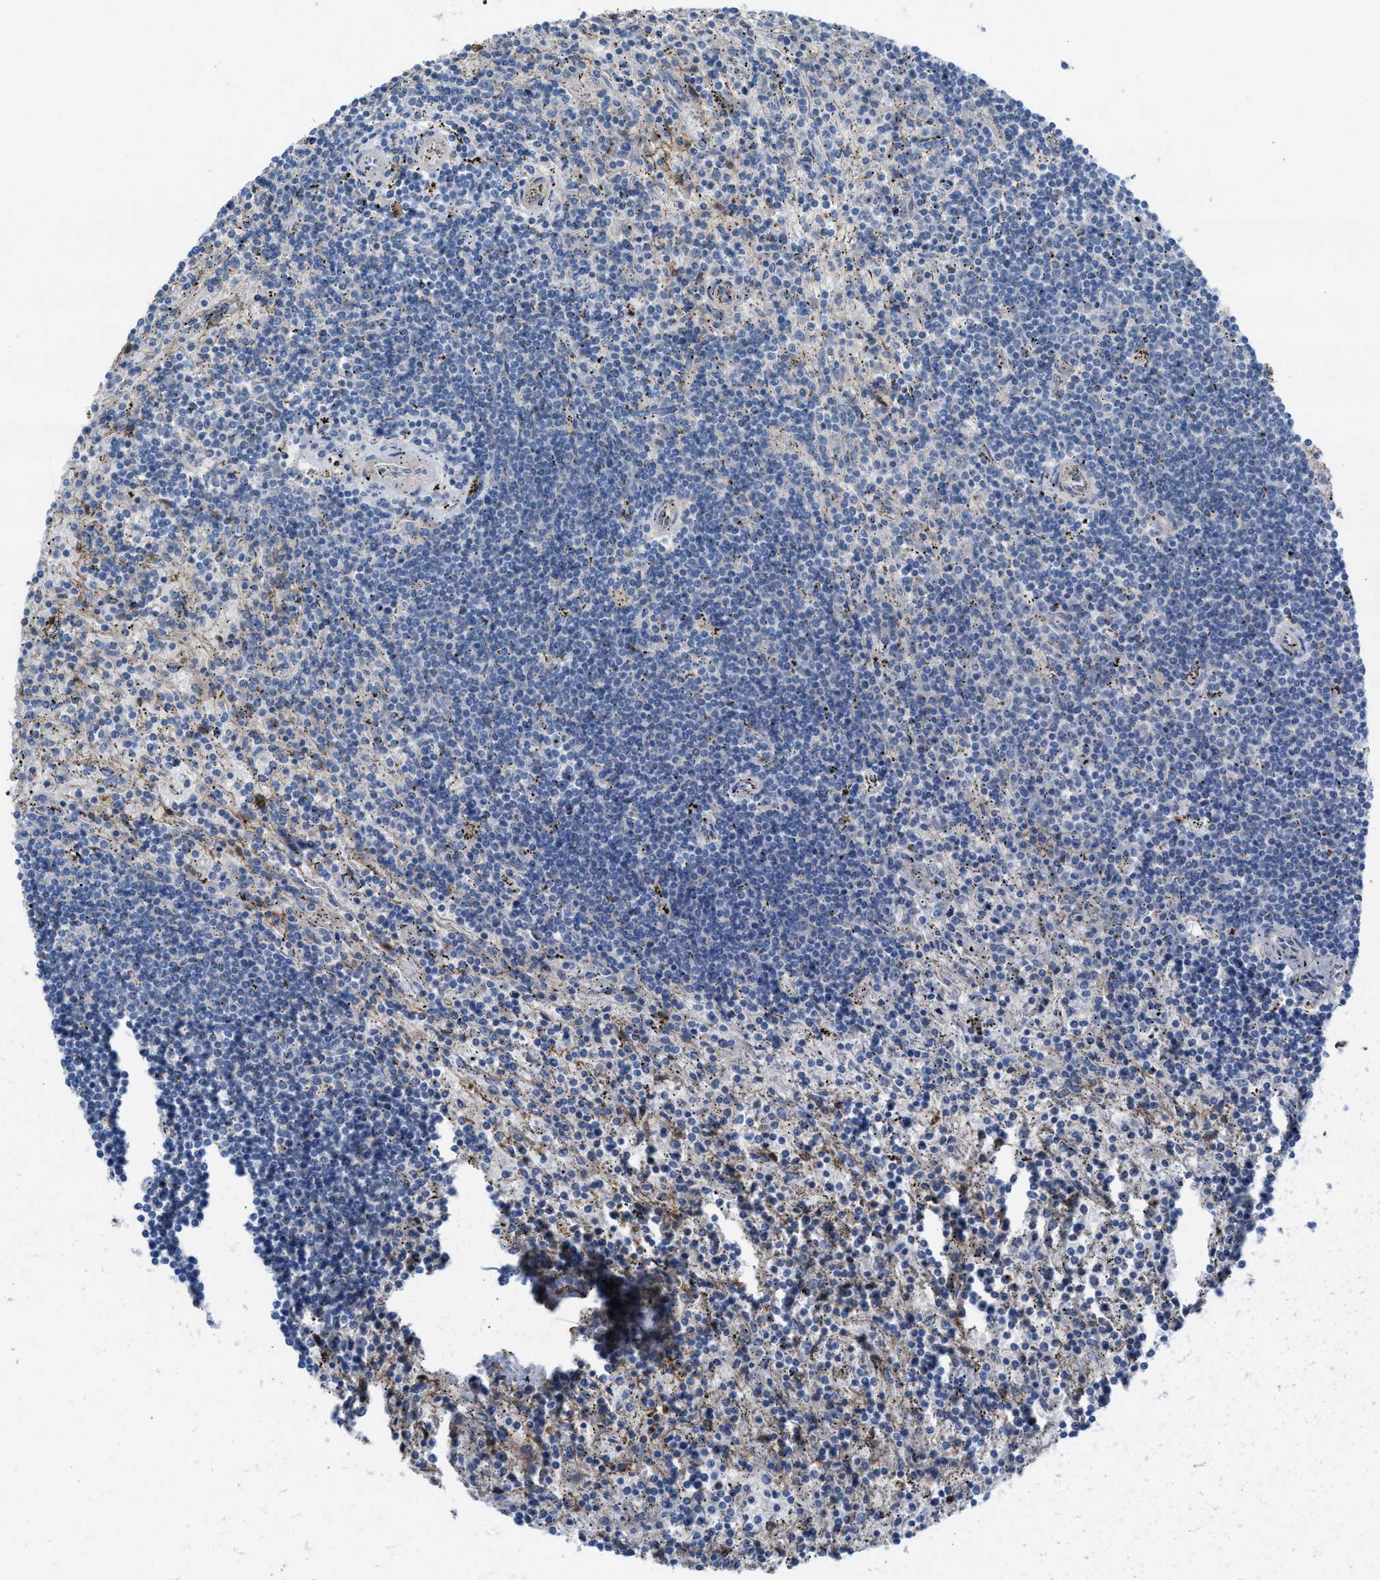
{"staining": {"intensity": "negative", "quantity": "none", "location": "none"}, "tissue": "lymphoma", "cell_type": "Tumor cells", "image_type": "cancer", "snomed": [{"axis": "morphology", "description": "Malignant lymphoma, non-Hodgkin's type, Low grade"}, {"axis": "topography", "description": "Spleen"}], "caption": "The IHC histopathology image has no significant positivity in tumor cells of low-grade malignant lymphoma, non-Hodgkin's type tissue.", "gene": "ASPA", "patient": {"sex": "male", "age": 76}}